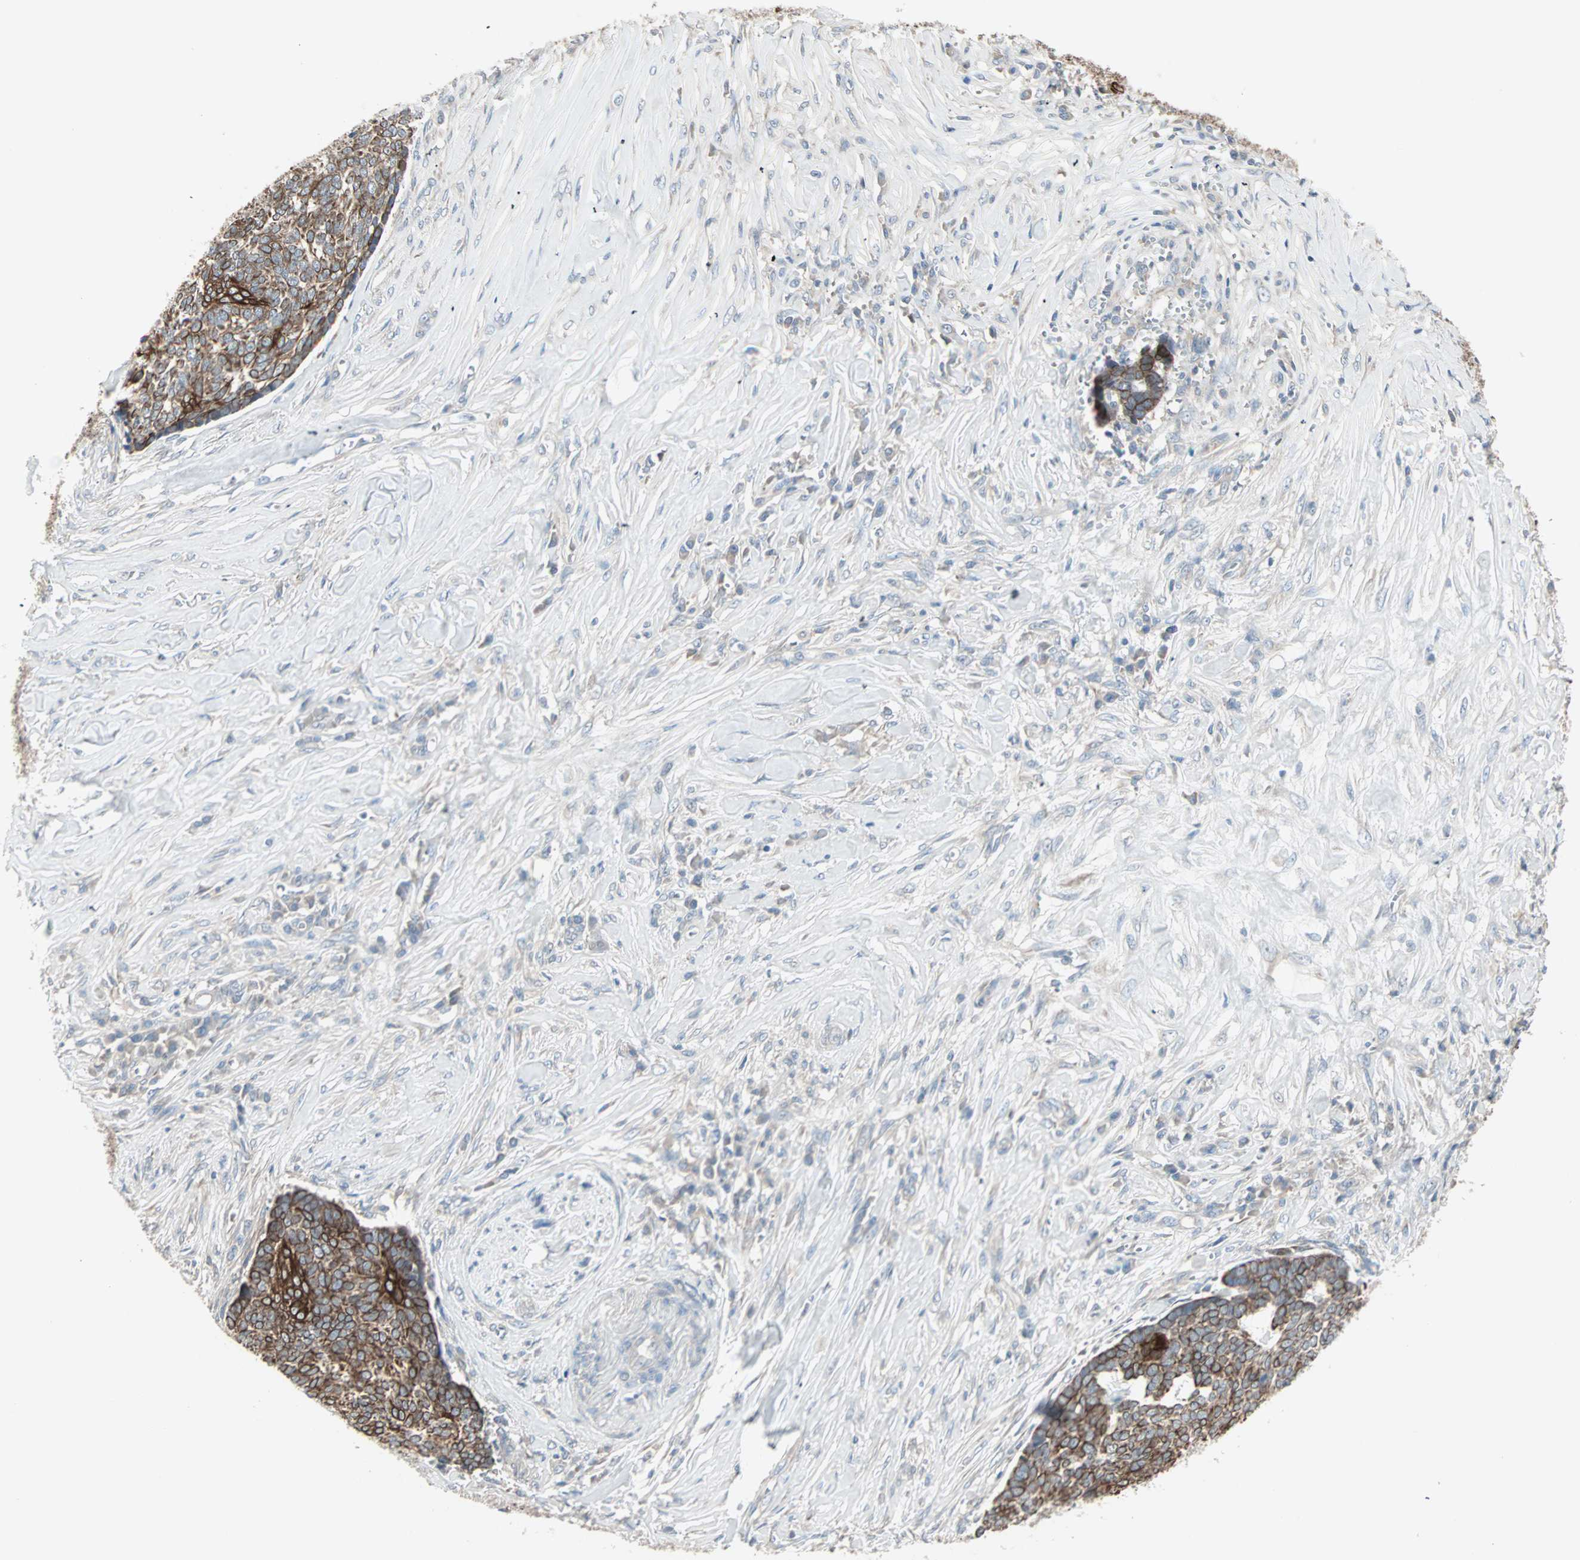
{"staining": {"intensity": "strong", "quantity": ">75%", "location": "cytoplasmic/membranous"}, "tissue": "skin cancer", "cell_type": "Tumor cells", "image_type": "cancer", "snomed": [{"axis": "morphology", "description": "Basal cell carcinoma"}, {"axis": "topography", "description": "Skin"}], "caption": "Human basal cell carcinoma (skin) stained for a protein (brown) reveals strong cytoplasmic/membranous positive positivity in about >75% of tumor cells.", "gene": "ZFP36", "patient": {"sex": "male", "age": 84}}